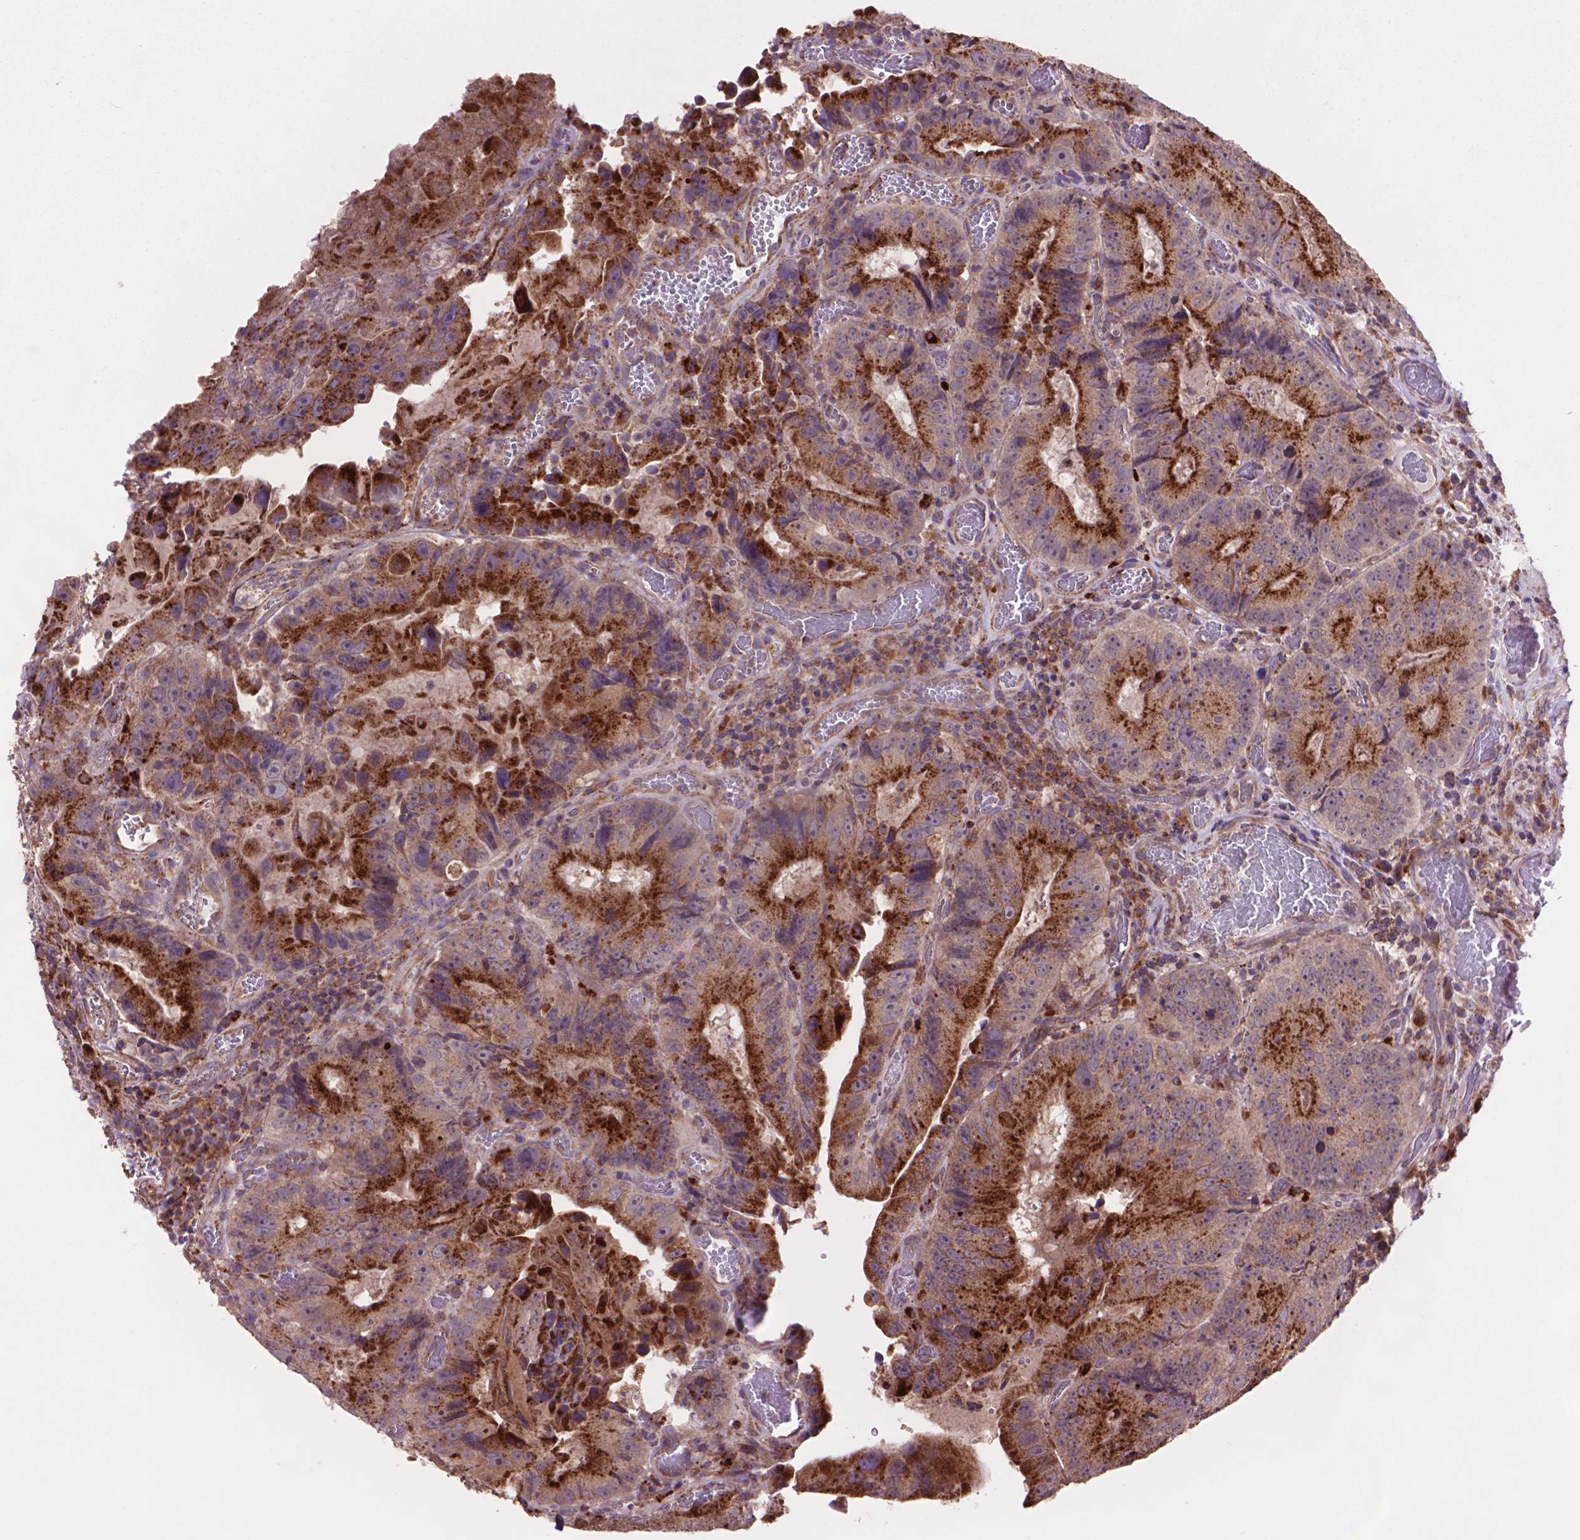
{"staining": {"intensity": "strong", "quantity": ">75%", "location": "cytoplasmic/membranous"}, "tissue": "colorectal cancer", "cell_type": "Tumor cells", "image_type": "cancer", "snomed": [{"axis": "morphology", "description": "Adenocarcinoma, NOS"}, {"axis": "topography", "description": "Colon"}], "caption": "Colorectal adenocarcinoma stained with DAB immunohistochemistry (IHC) exhibits high levels of strong cytoplasmic/membranous positivity in approximately >75% of tumor cells.", "gene": "GLB1", "patient": {"sex": "female", "age": 86}}